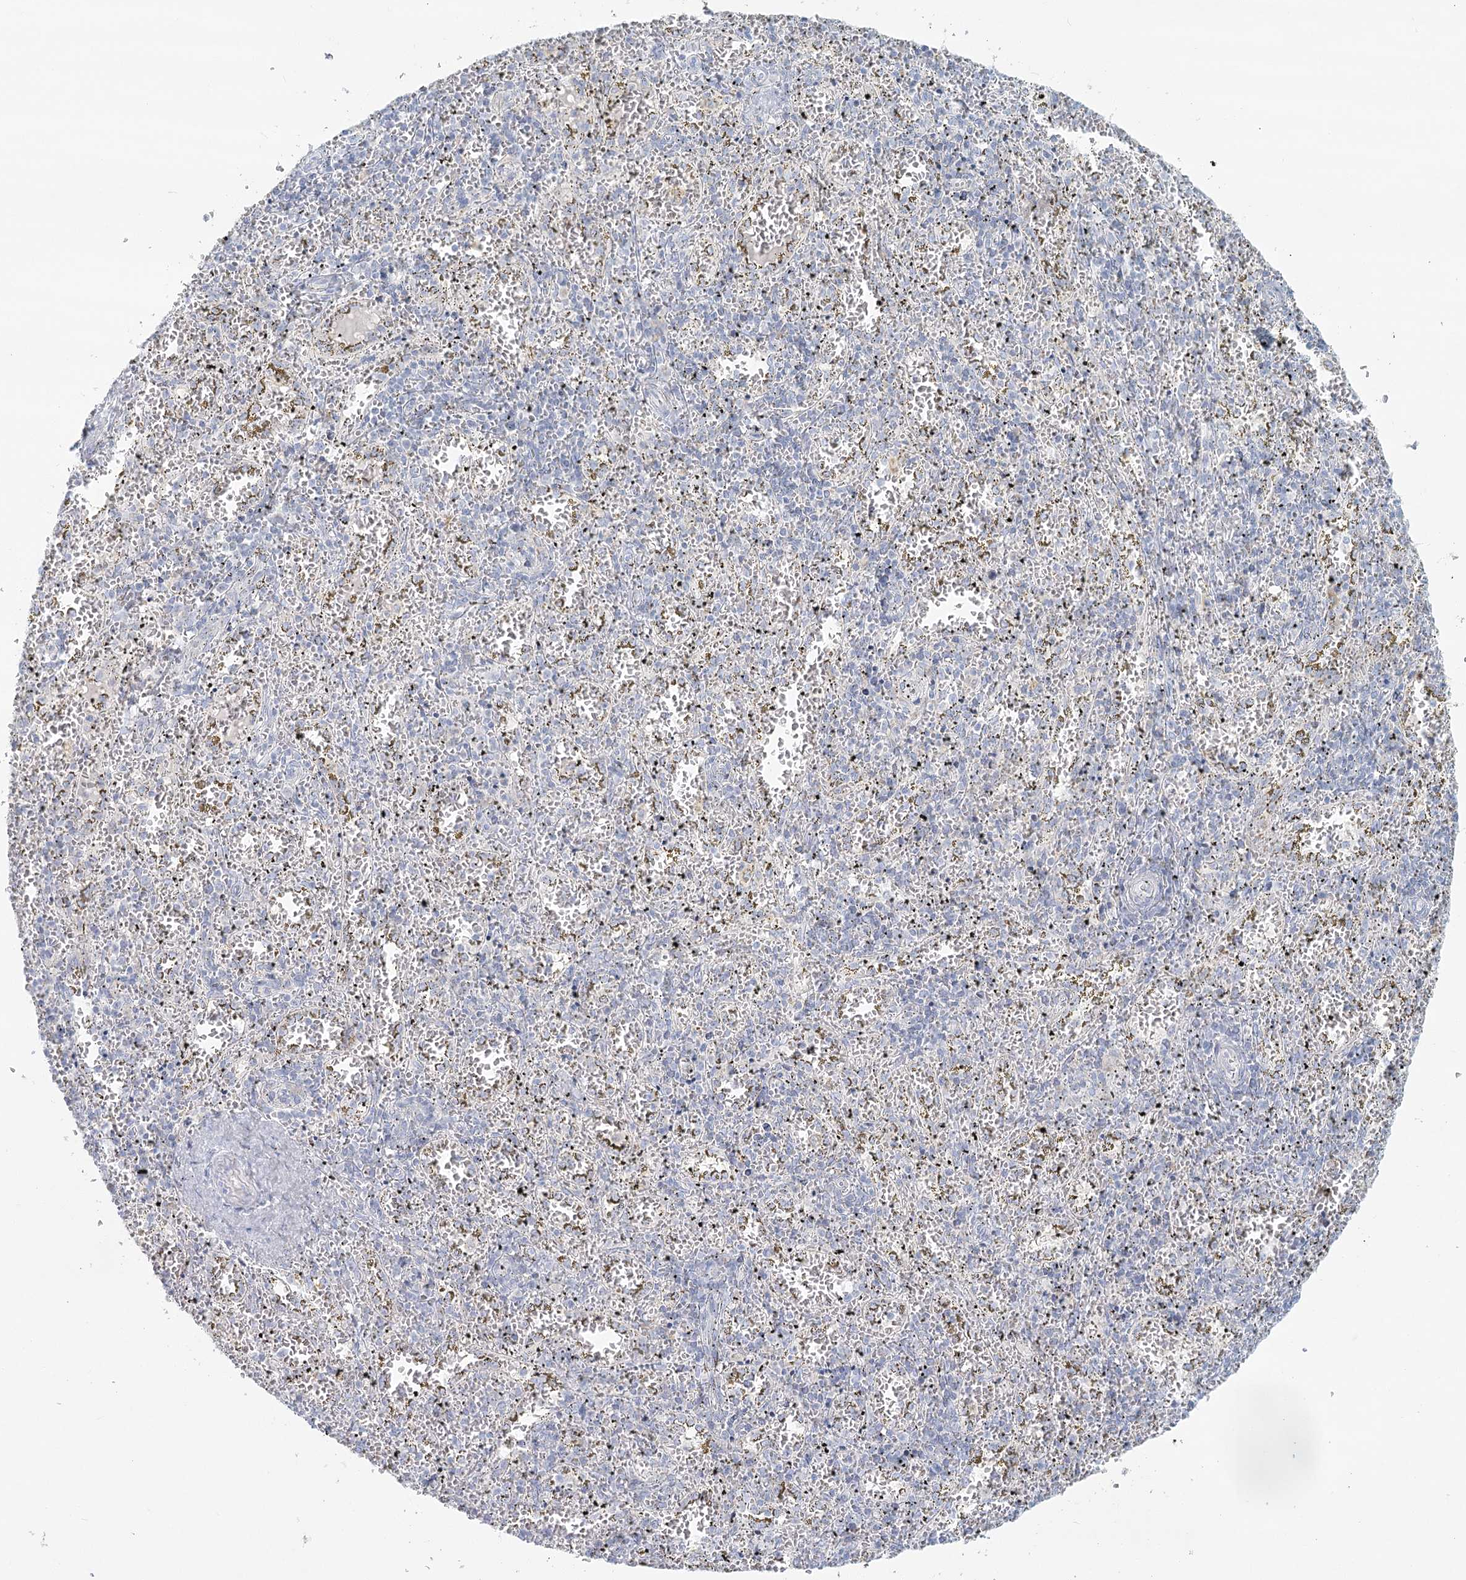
{"staining": {"intensity": "negative", "quantity": "none", "location": "none"}, "tissue": "spleen", "cell_type": "Cells in red pulp", "image_type": "normal", "snomed": [{"axis": "morphology", "description": "Normal tissue, NOS"}, {"axis": "topography", "description": "Spleen"}], "caption": "Image shows no significant protein expression in cells in red pulp of benign spleen. Nuclei are stained in blue.", "gene": "BPHL", "patient": {"sex": "male", "age": 11}}